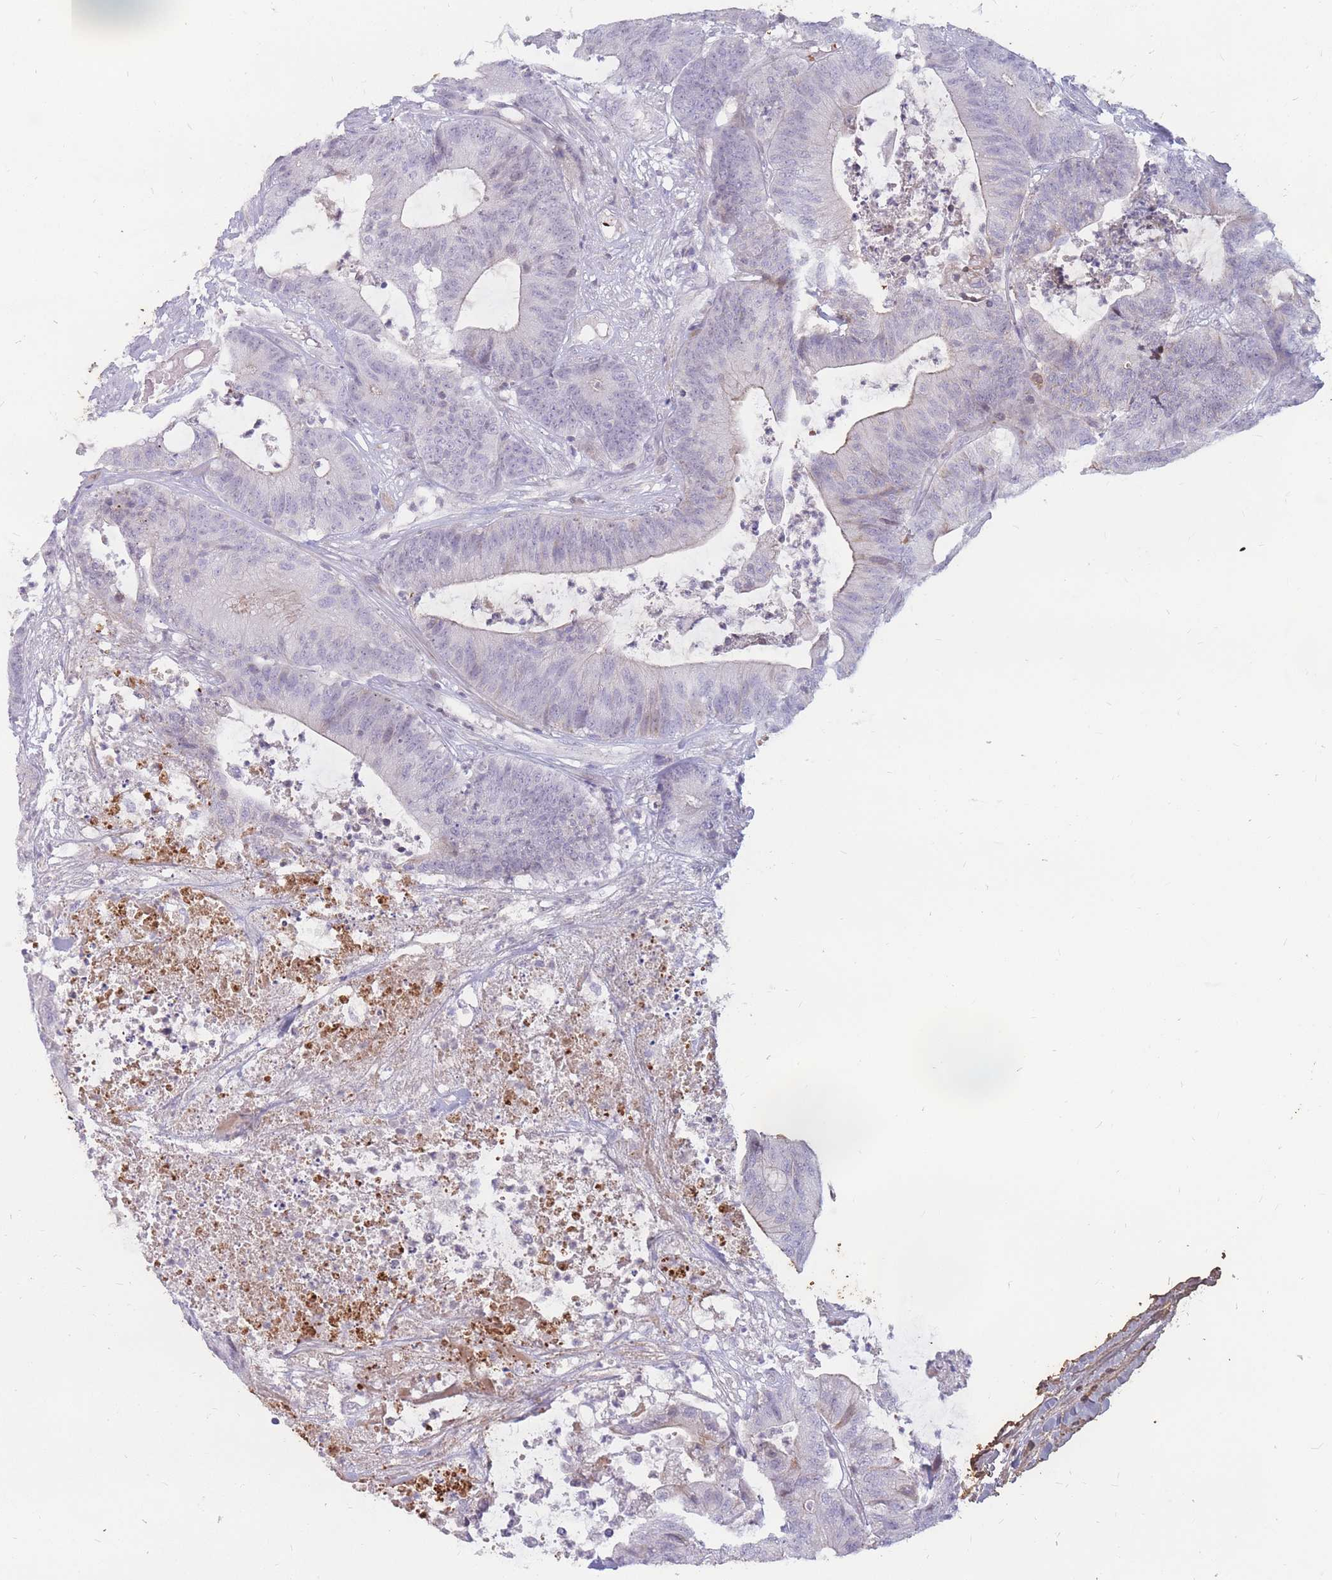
{"staining": {"intensity": "negative", "quantity": "none", "location": "none"}, "tissue": "colorectal cancer", "cell_type": "Tumor cells", "image_type": "cancer", "snomed": [{"axis": "morphology", "description": "Adenocarcinoma, NOS"}, {"axis": "topography", "description": "Colon"}], "caption": "The immunohistochemistry (IHC) micrograph has no significant positivity in tumor cells of colorectal cancer tissue.", "gene": "PTGDR", "patient": {"sex": "female", "age": 84}}